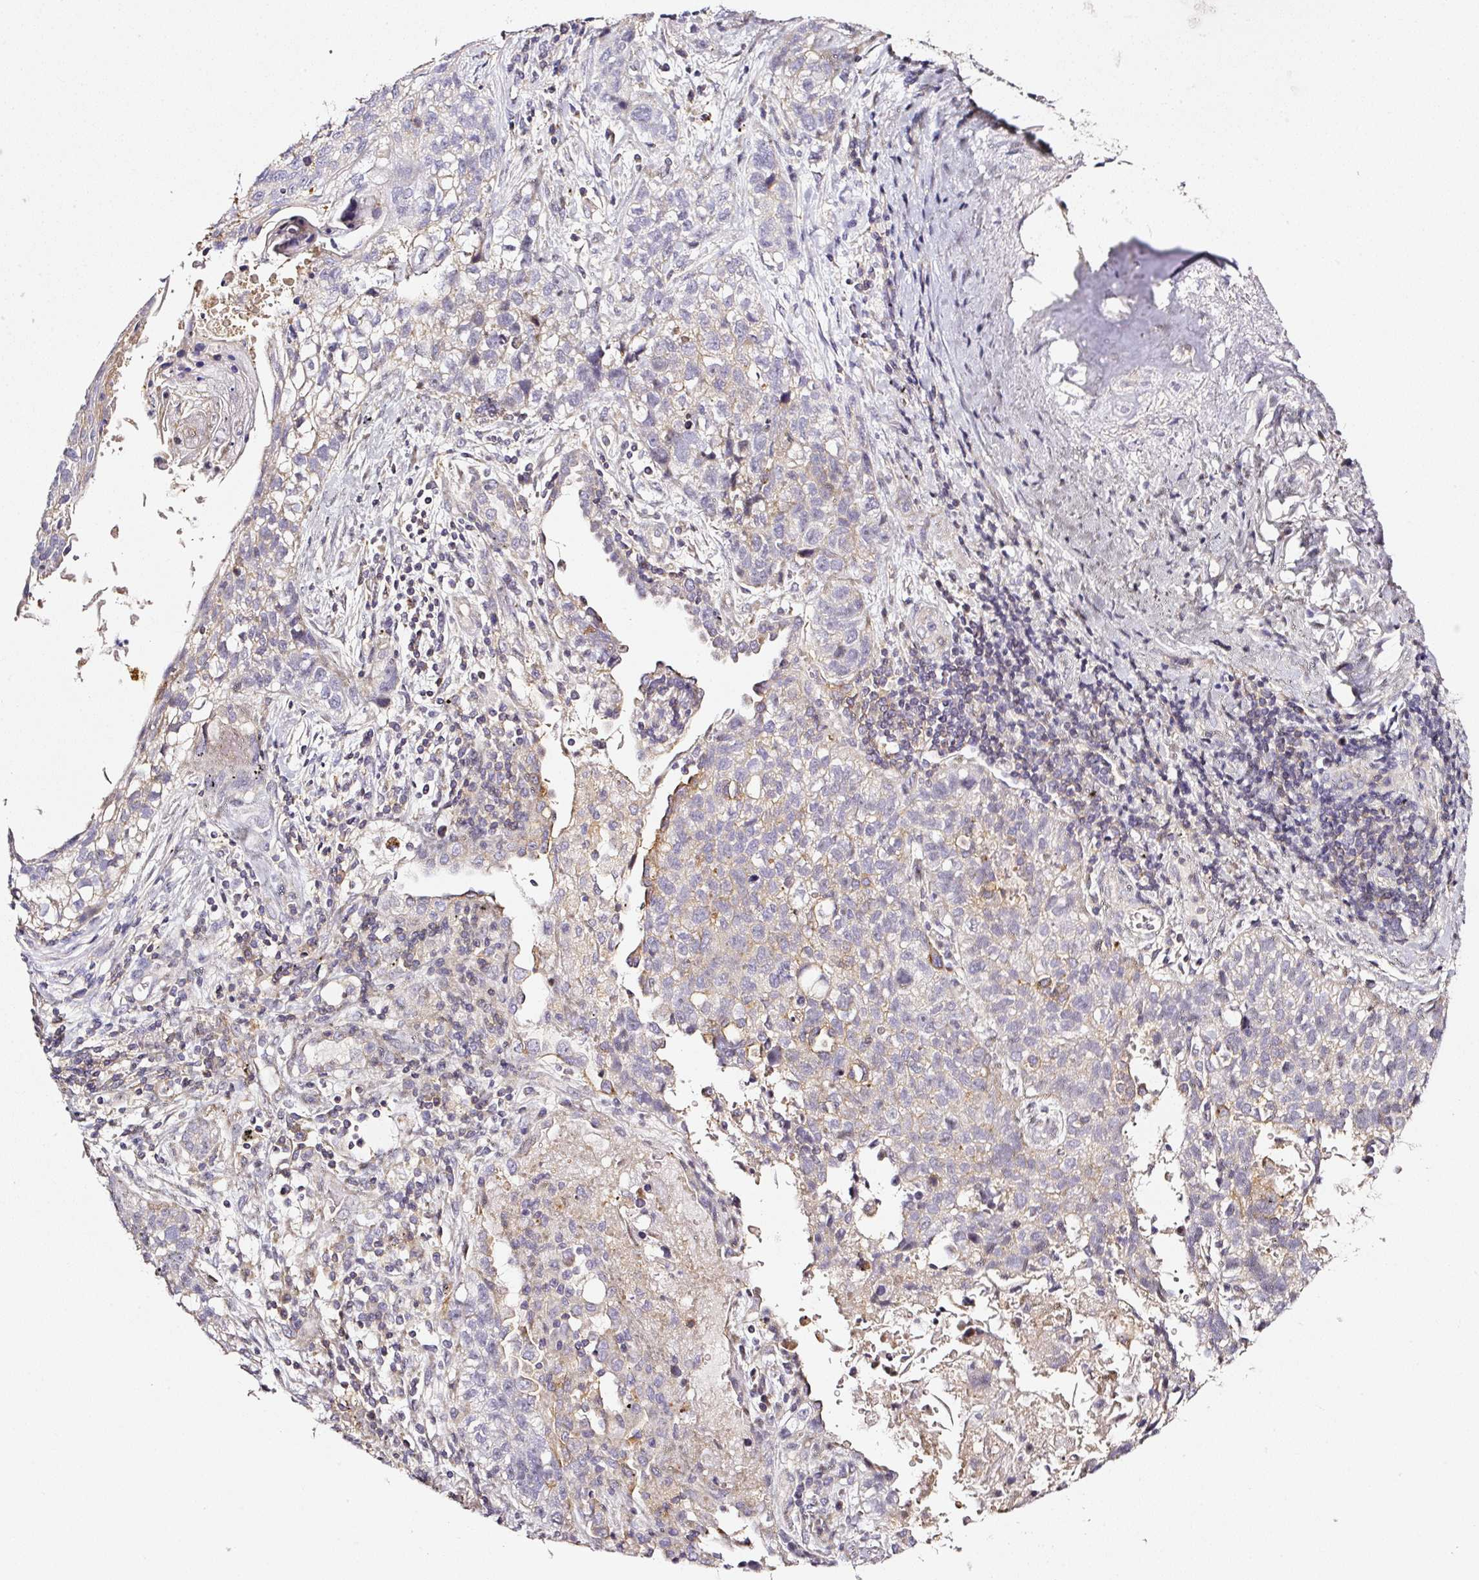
{"staining": {"intensity": "negative", "quantity": "none", "location": "none"}, "tissue": "lung cancer", "cell_type": "Tumor cells", "image_type": "cancer", "snomed": [{"axis": "morphology", "description": "Squamous cell carcinoma, NOS"}, {"axis": "topography", "description": "Lung"}], "caption": "Immunohistochemistry (IHC) of lung squamous cell carcinoma shows no expression in tumor cells.", "gene": "CD47", "patient": {"sex": "male", "age": 74}}